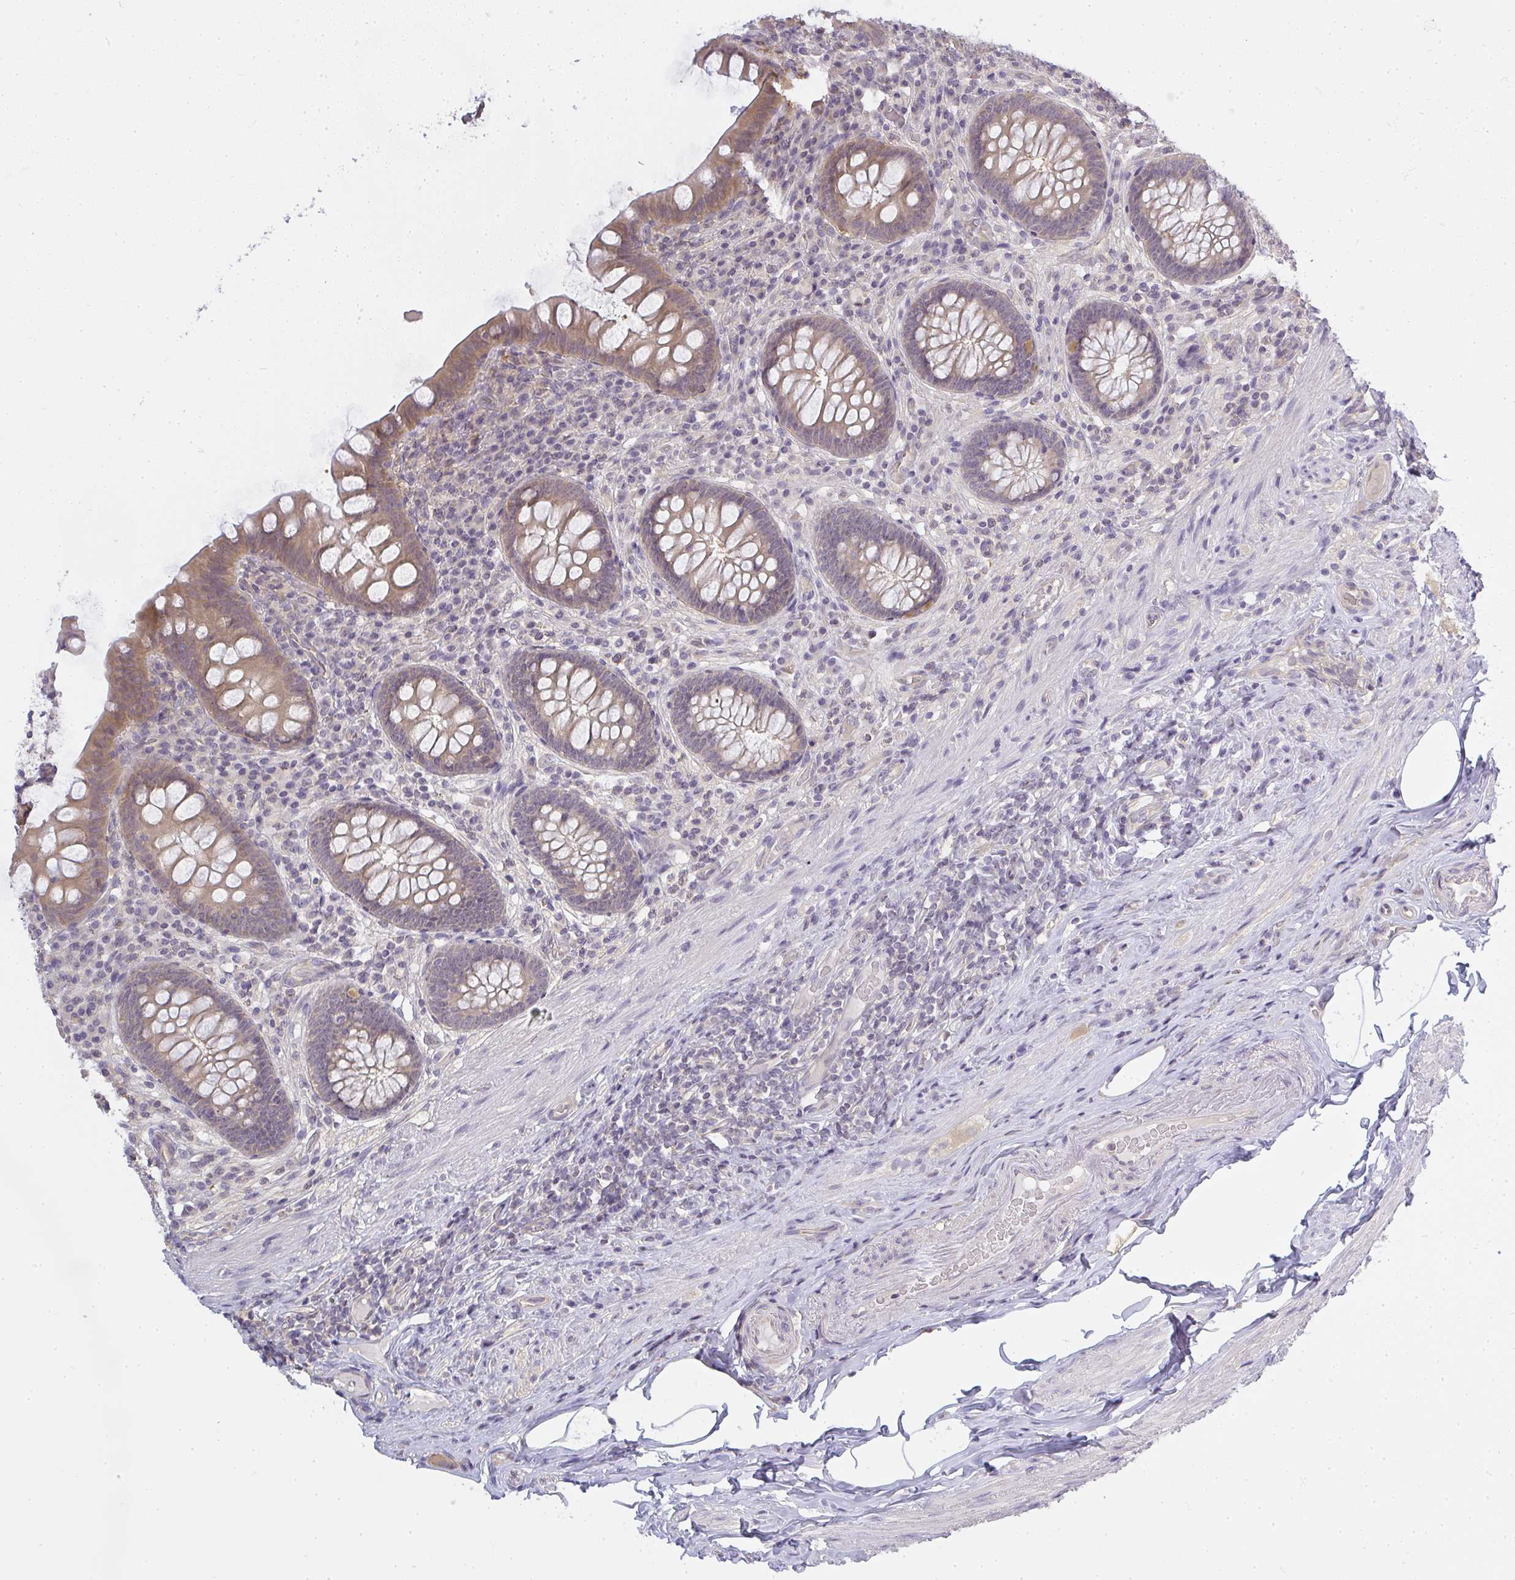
{"staining": {"intensity": "moderate", "quantity": ">75%", "location": "cytoplasmic/membranous"}, "tissue": "appendix", "cell_type": "Glandular cells", "image_type": "normal", "snomed": [{"axis": "morphology", "description": "Normal tissue, NOS"}, {"axis": "topography", "description": "Appendix"}], "caption": "IHC image of benign appendix stained for a protein (brown), which demonstrates medium levels of moderate cytoplasmic/membranous expression in about >75% of glandular cells.", "gene": "GSDMB", "patient": {"sex": "male", "age": 71}}